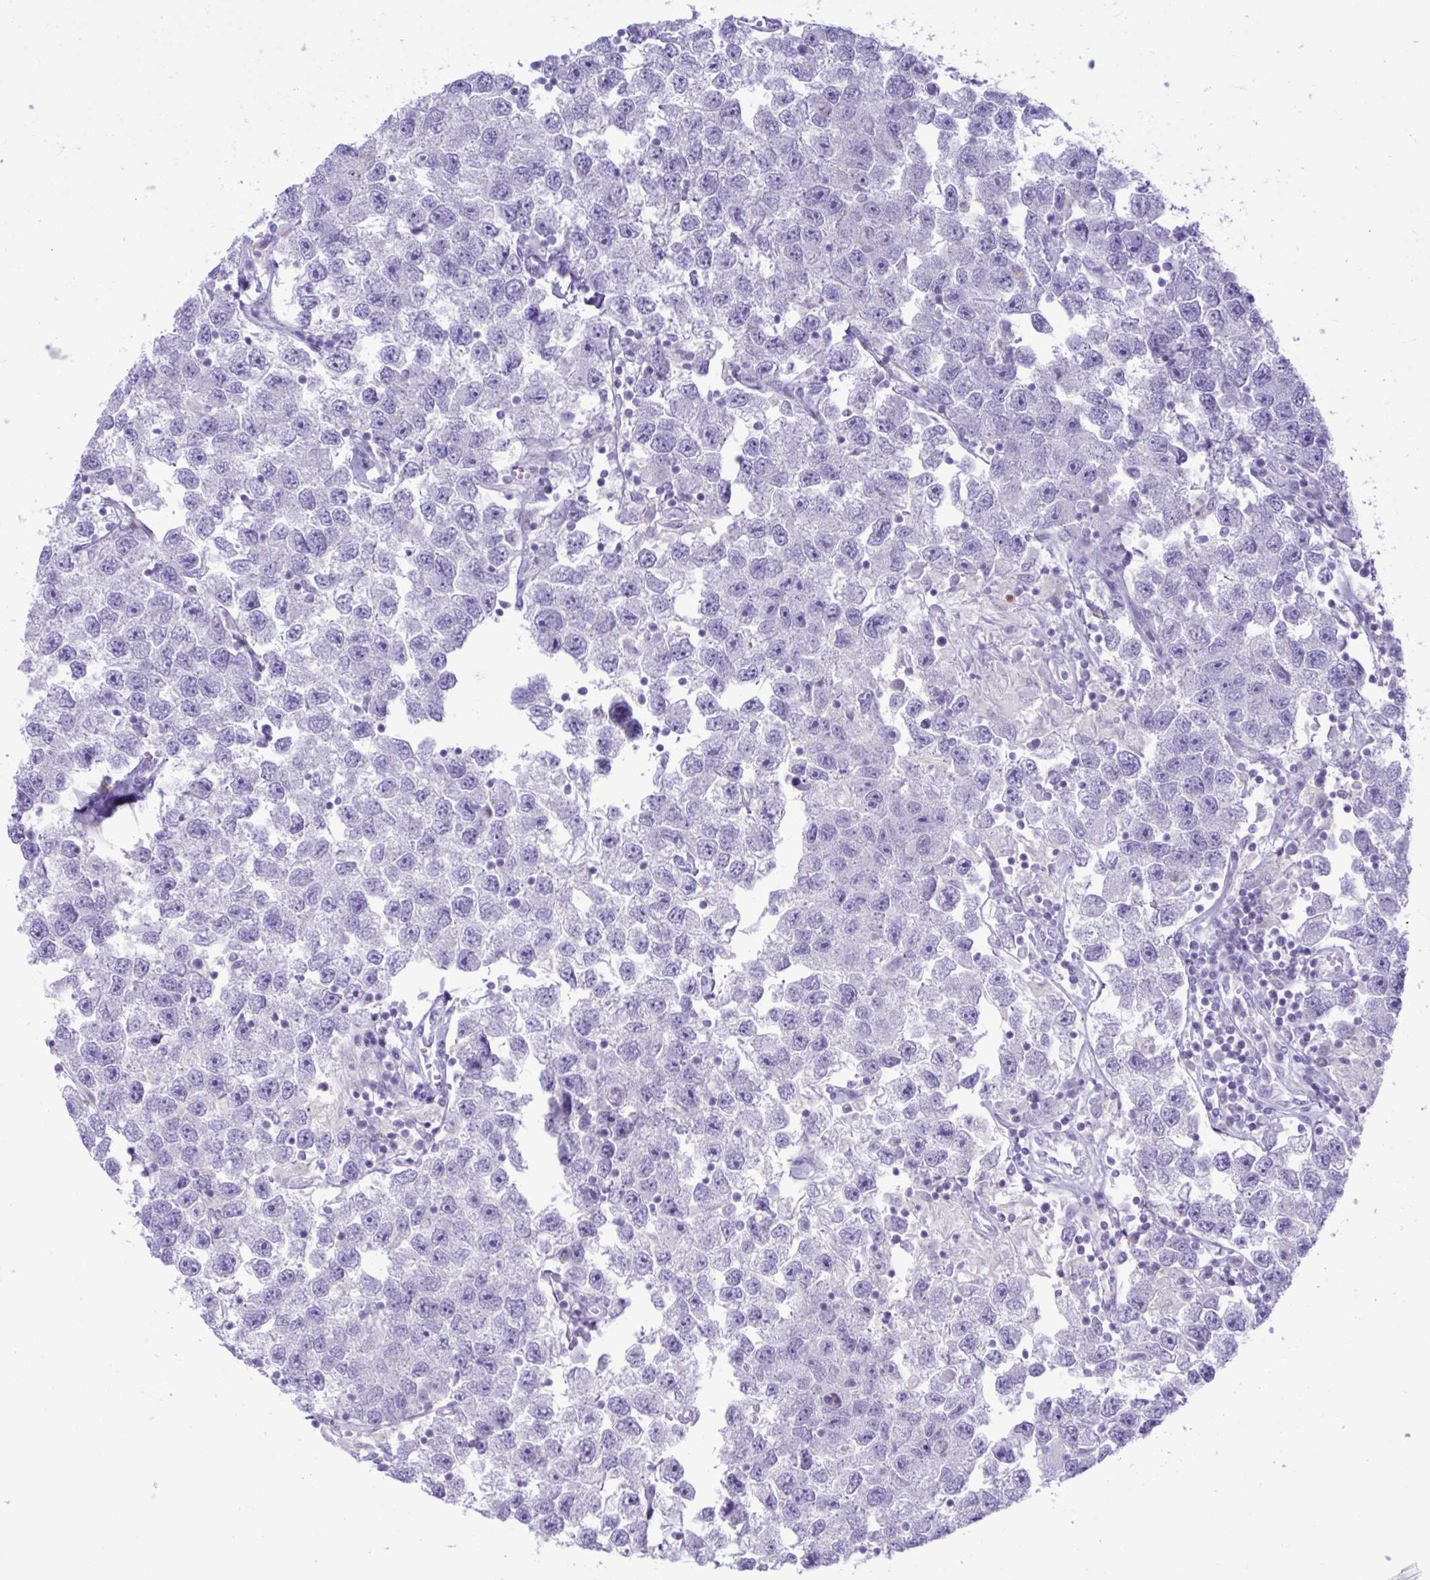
{"staining": {"intensity": "negative", "quantity": "none", "location": "none"}, "tissue": "testis cancer", "cell_type": "Tumor cells", "image_type": "cancer", "snomed": [{"axis": "morphology", "description": "Seminoma, NOS"}, {"axis": "topography", "description": "Testis"}], "caption": "This is a micrograph of immunohistochemistry (IHC) staining of testis cancer (seminoma), which shows no positivity in tumor cells. The staining was performed using DAB to visualize the protein expression in brown, while the nuclei were stained in blue with hematoxylin (Magnification: 20x).", "gene": "XCL1", "patient": {"sex": "male", "age": 26}}